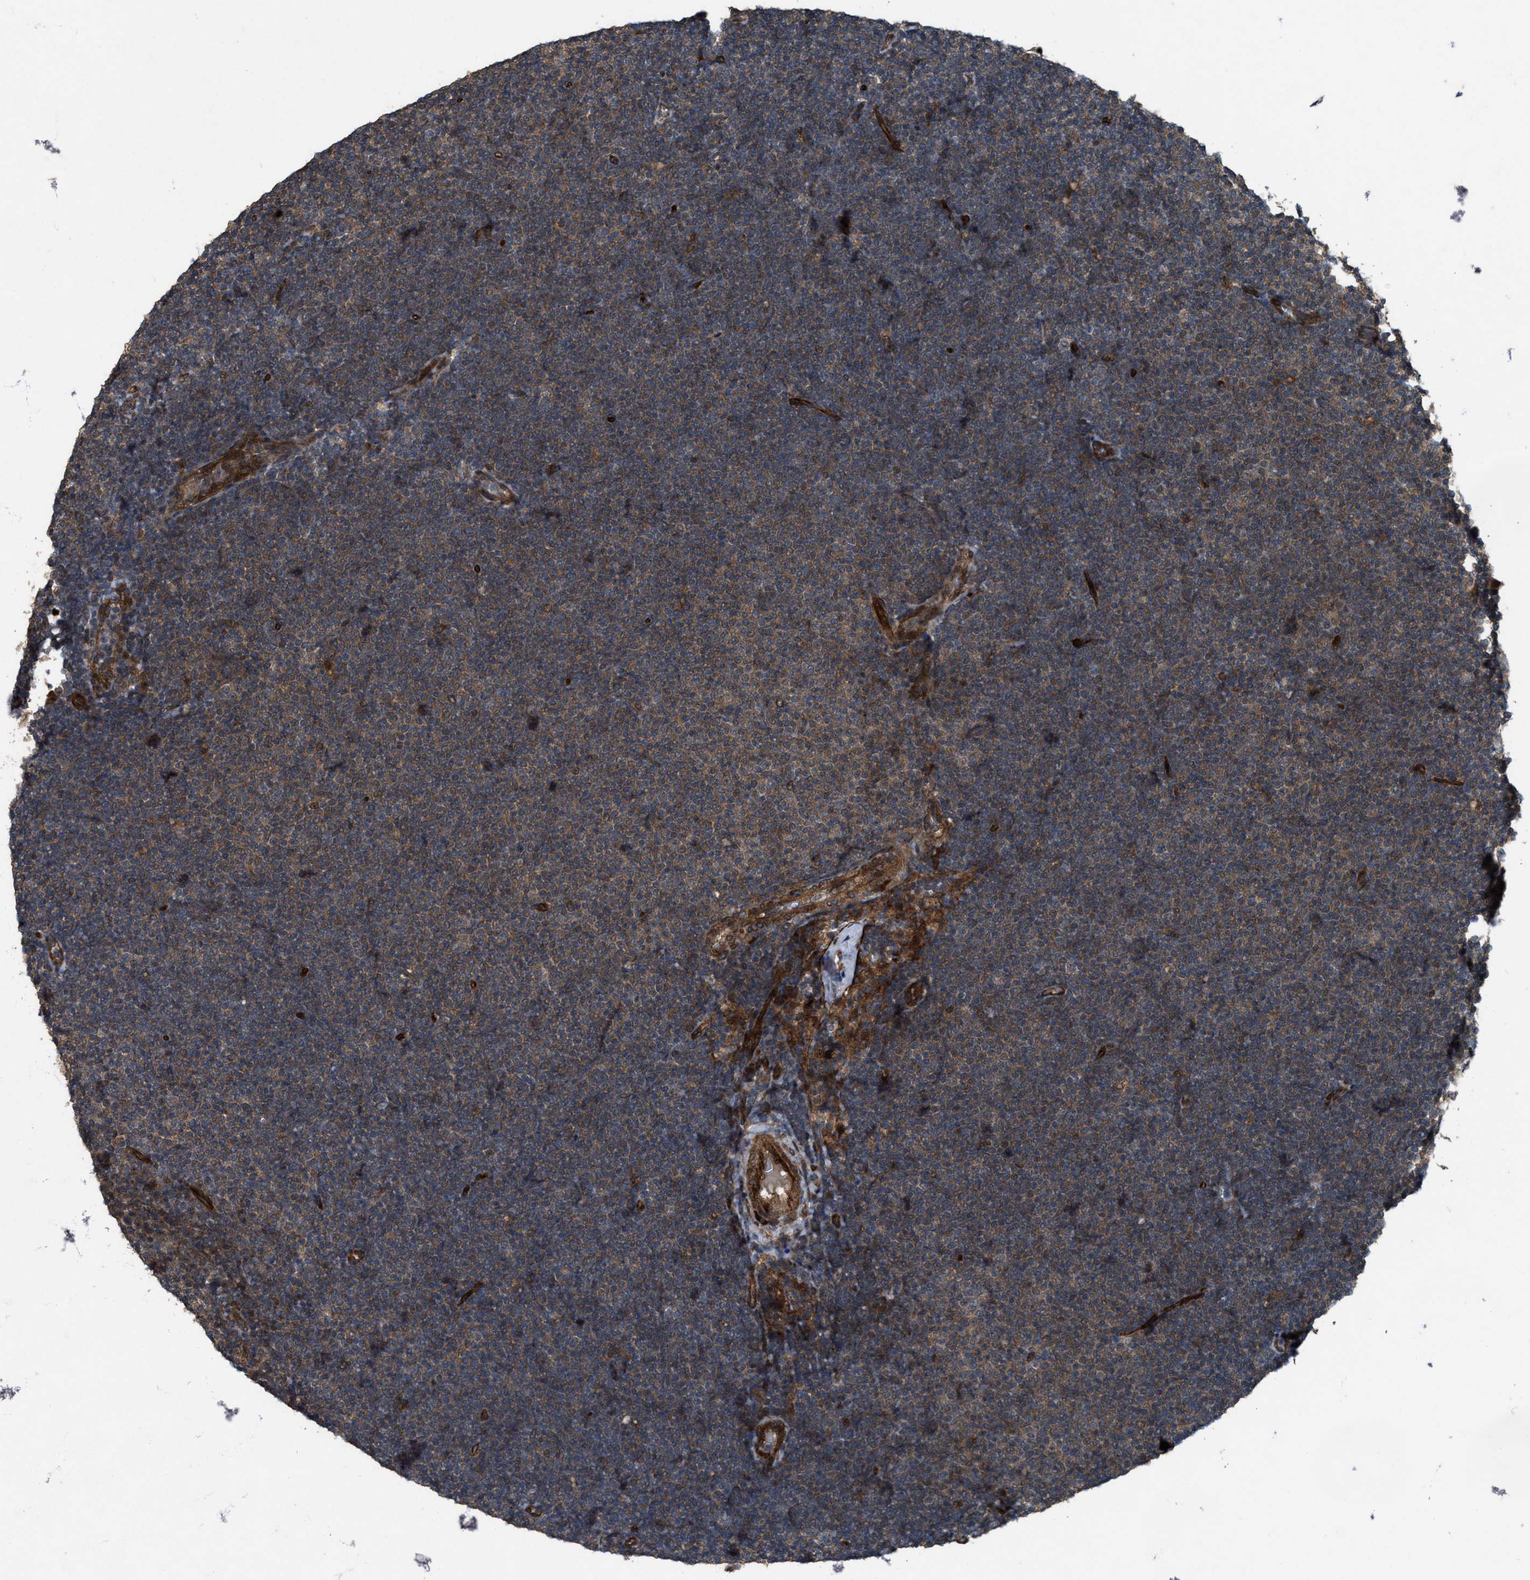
{"staining": {"intensity": "weak", "quantity": ">75%", "location": "cytoplasmic/membranous"}, "tissue": "lymphoma", "cell_type": "Tumor cells", "image_type": "cancer", "snomed": [{"axis": "morphology", "description": "Malignant lymphoma, non-Hodgkin's type, Low grade"}, {"axis": "topography", "description": "Lymph node"}], "caption": "The photomicrograph shows a brown stain indicating the presence of a protein in the cytoplasmic/membranous of tumor cells in low-grade malignant lymphoma, non-Hodgkin's type.", "gene": "LRRC72", "patient": {"sex": "female", "age": 53}}